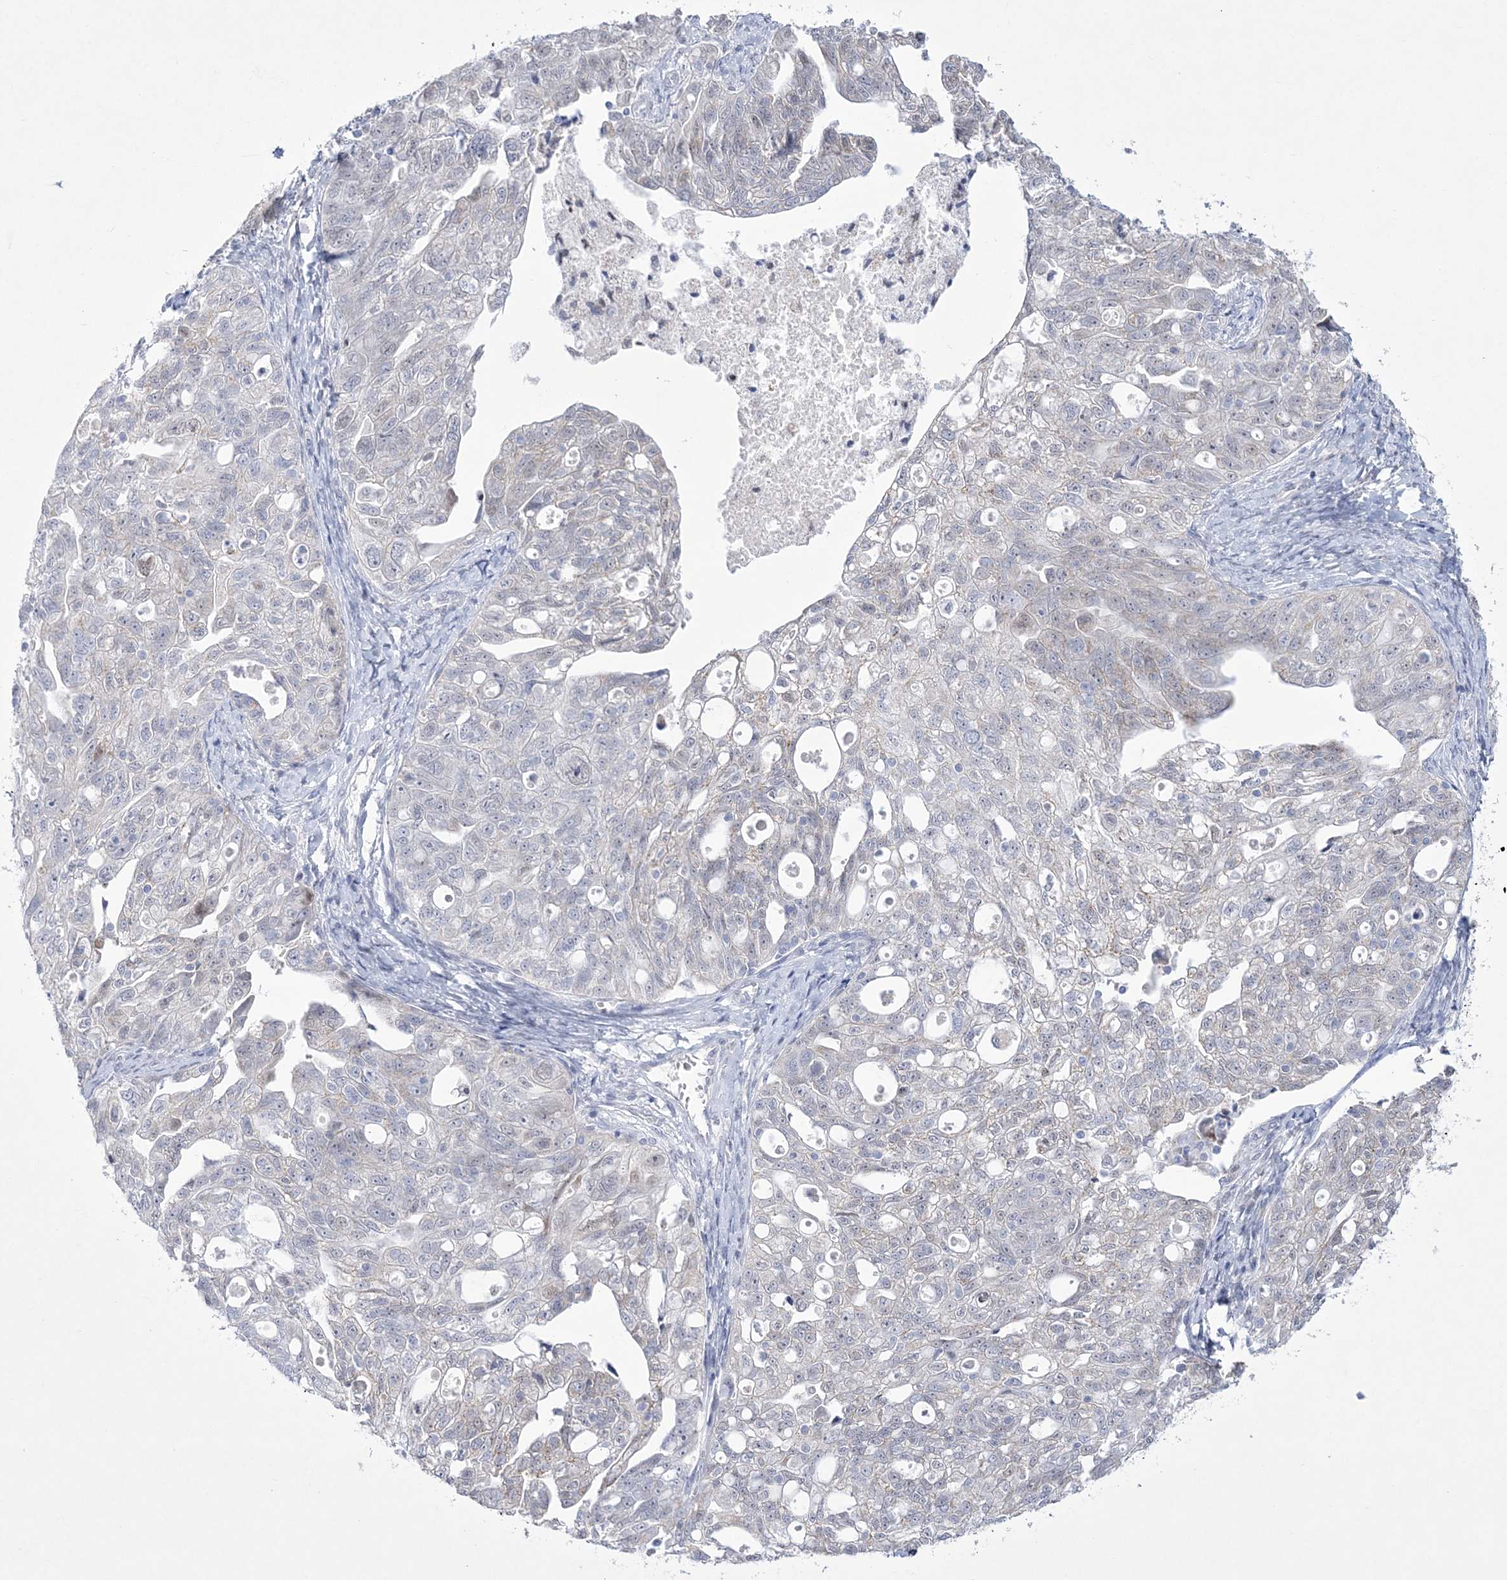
{"staining": {"intensity": "negative", "quantity": "none", "location": "none"}, "tissue": "ovarian cancer", "cell_type": "Tumor cells", "image_type": "cancer", "snomed": [{"axis": "morphology", "description": "Carcinoma, NOS"}, {"axis": "morphology", "description": "Cystadenocarcinoma, serous, NOS"}, {"axis": "topography", "description": "Ovary"}], "caption": "Tumor cells show no significant staining in ovarian serous cystadenocarcinoma.", "gene": "WDR27", "patient": {"sex": "female", "age": 69}}